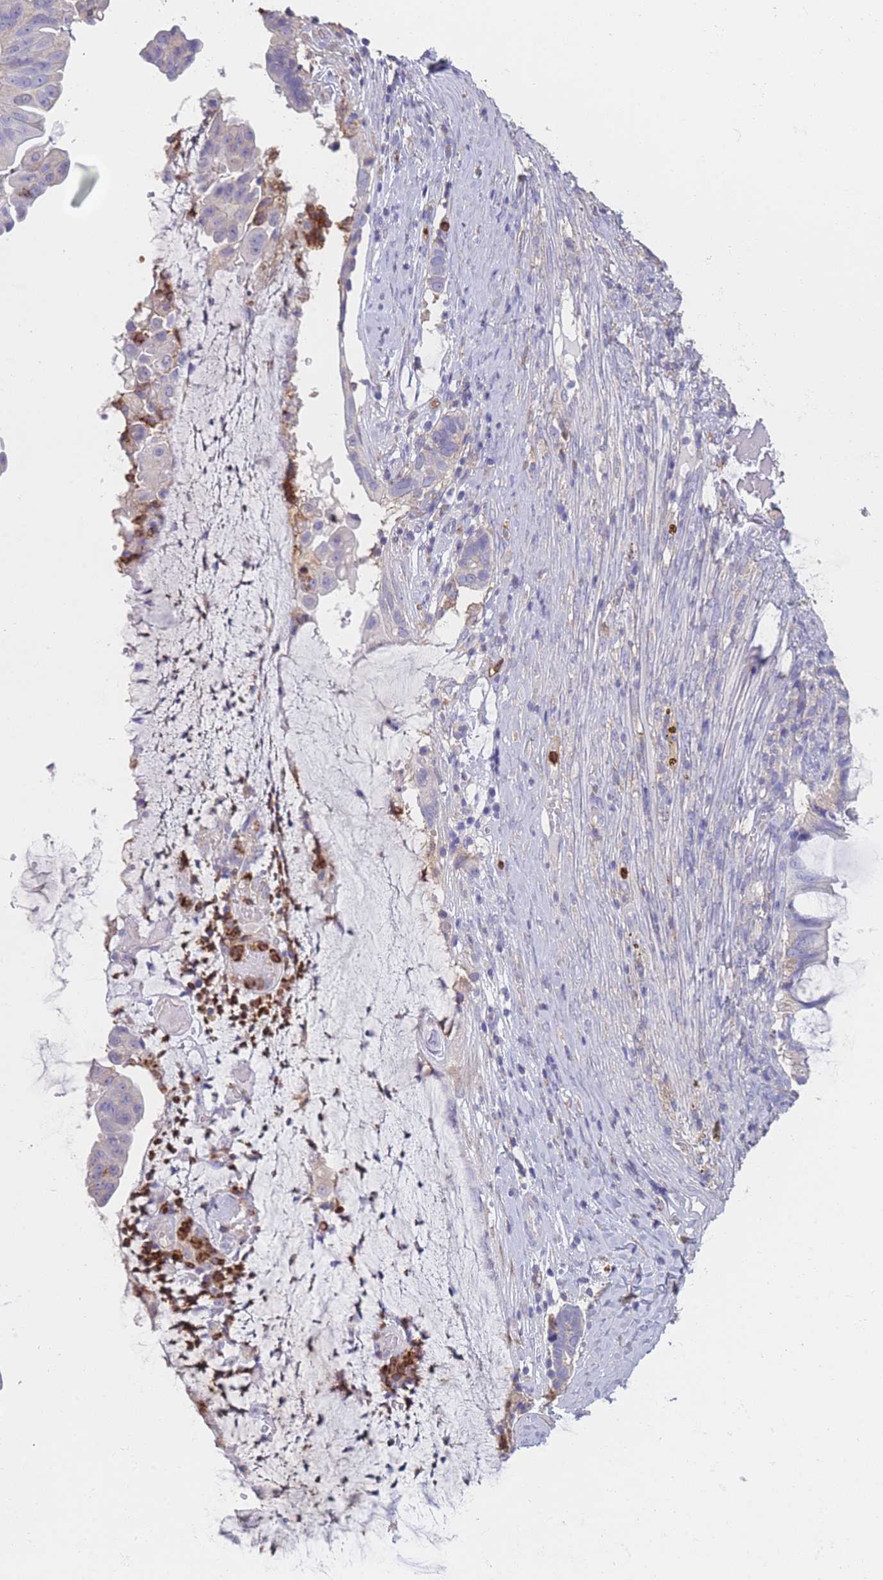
{"staining": {"intensity": "weak", "quantity": "<25%", "location": "cytoplasmic/membranous"}, "tissue": "ovarian cancer", "cell_type": "Tumor cells", "image_type": "cancer", "snomed": [{"axis": "morphology", "description": "Cystadenocarcinoma, mucinous, NOS"}, {"axis": "topography", "description": "Ovary"}], "caption": "Immunohistochemistry photomicrograph of neoplastic tissue: human mucinous cystadenocarcinoma (ovarian) stained with DAB (3,3'-diaminobenzidine) shows no significant protein positivity in tumor cells.", "gene": "CLEC12A", "patient": {"sex": "female", "age": 61}}